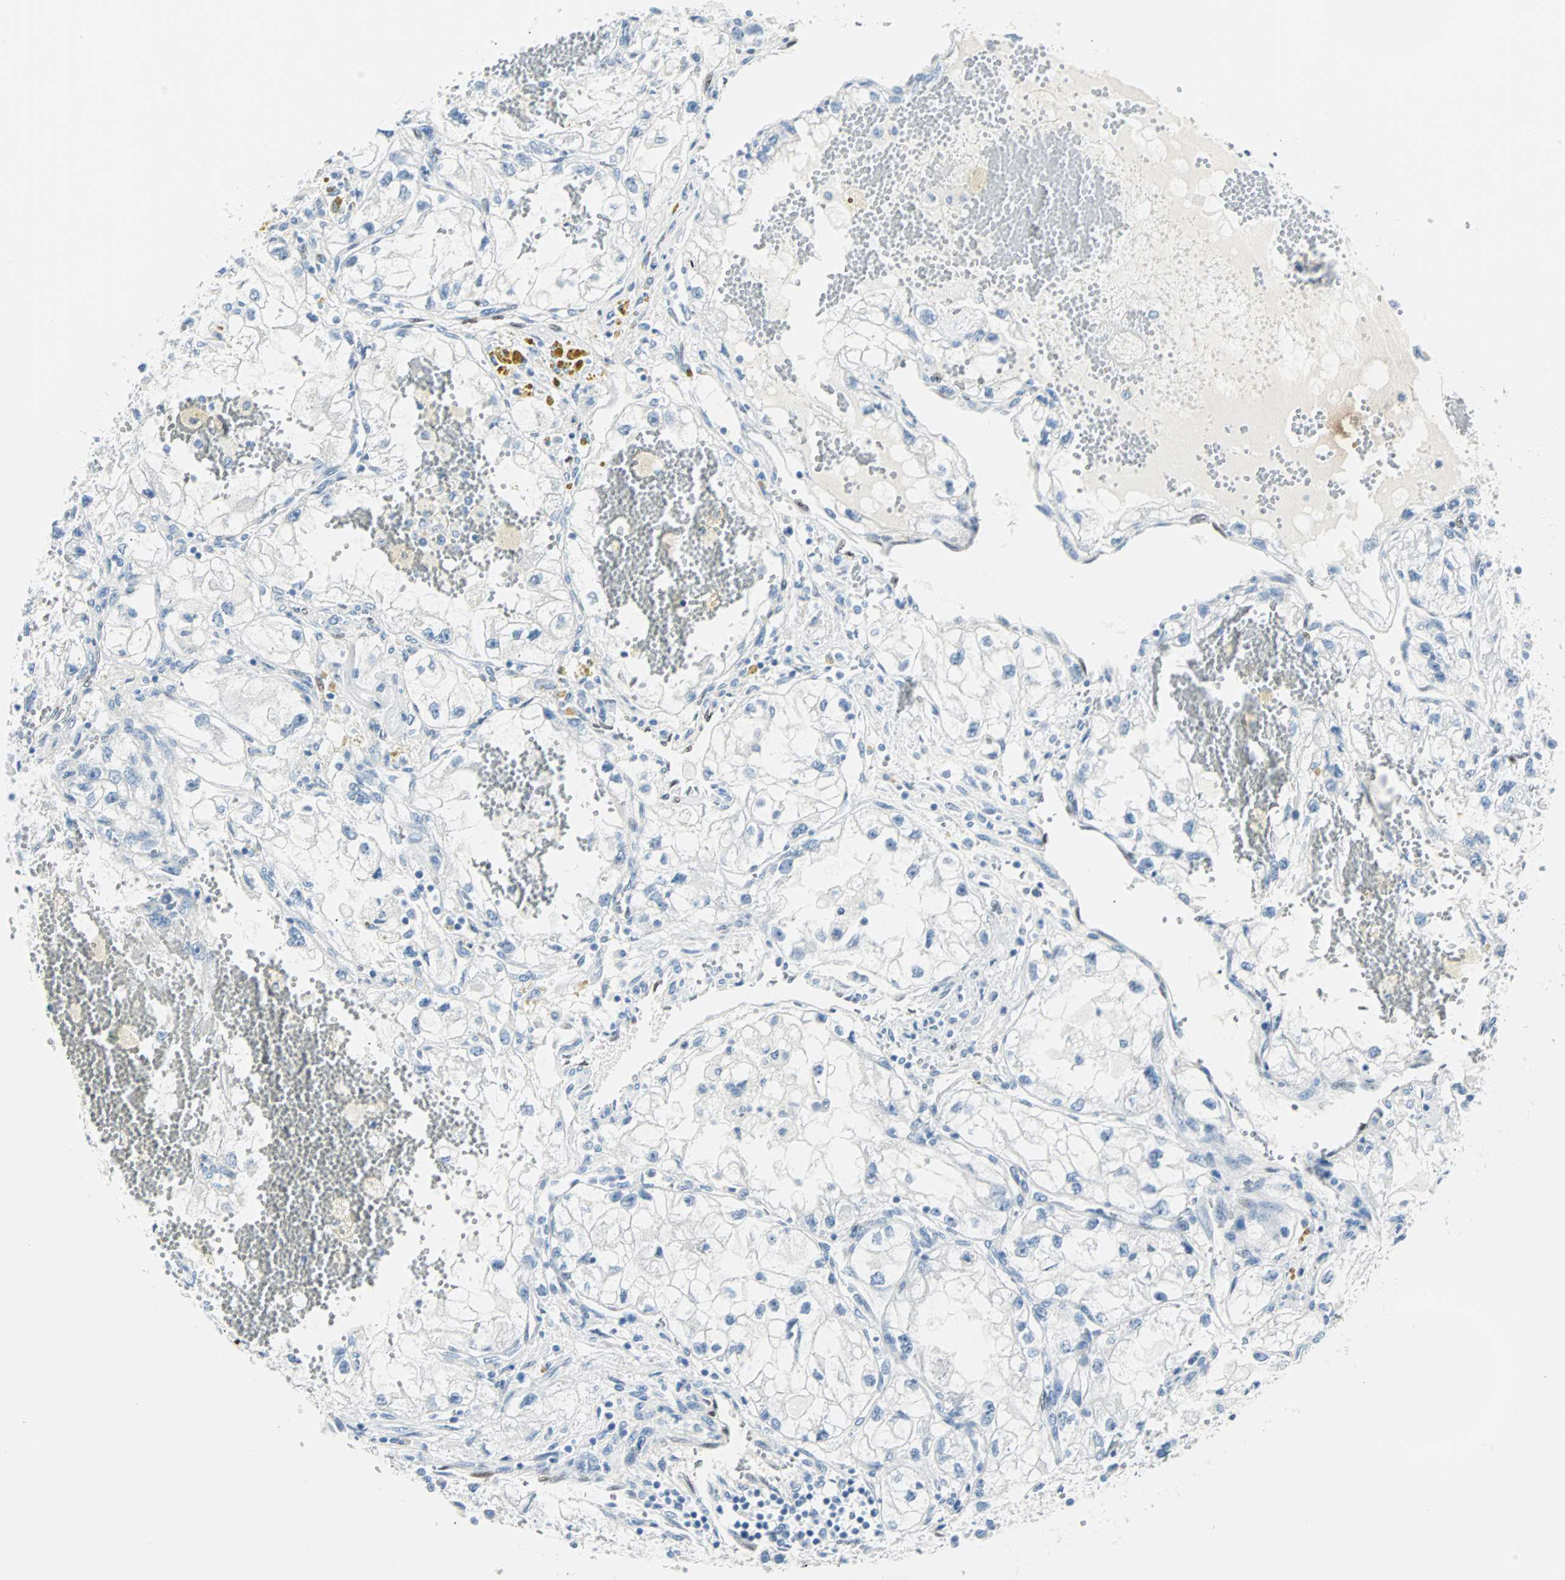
{"staining": {"intensity": "negative", "quantity": "none", "location": "none"}, "tissue": "renal cancer", "cell_type": "Tumor cells", "image_type": "cancer", "snomed": [{"axis": "morphology", "description": "Adenocarcinoma, NOS"}, {"axis": "topography", "description": "Kidney"}], "caption": "Tumor cells are negative for brown protein staining in renal cancer (adenocarcinoma). (Brightfield microscopy of DAB immunohistochemistry (IHC) at high magnification).", "gene": "IL33", "patient": {"sex": "female", "age": 70}}